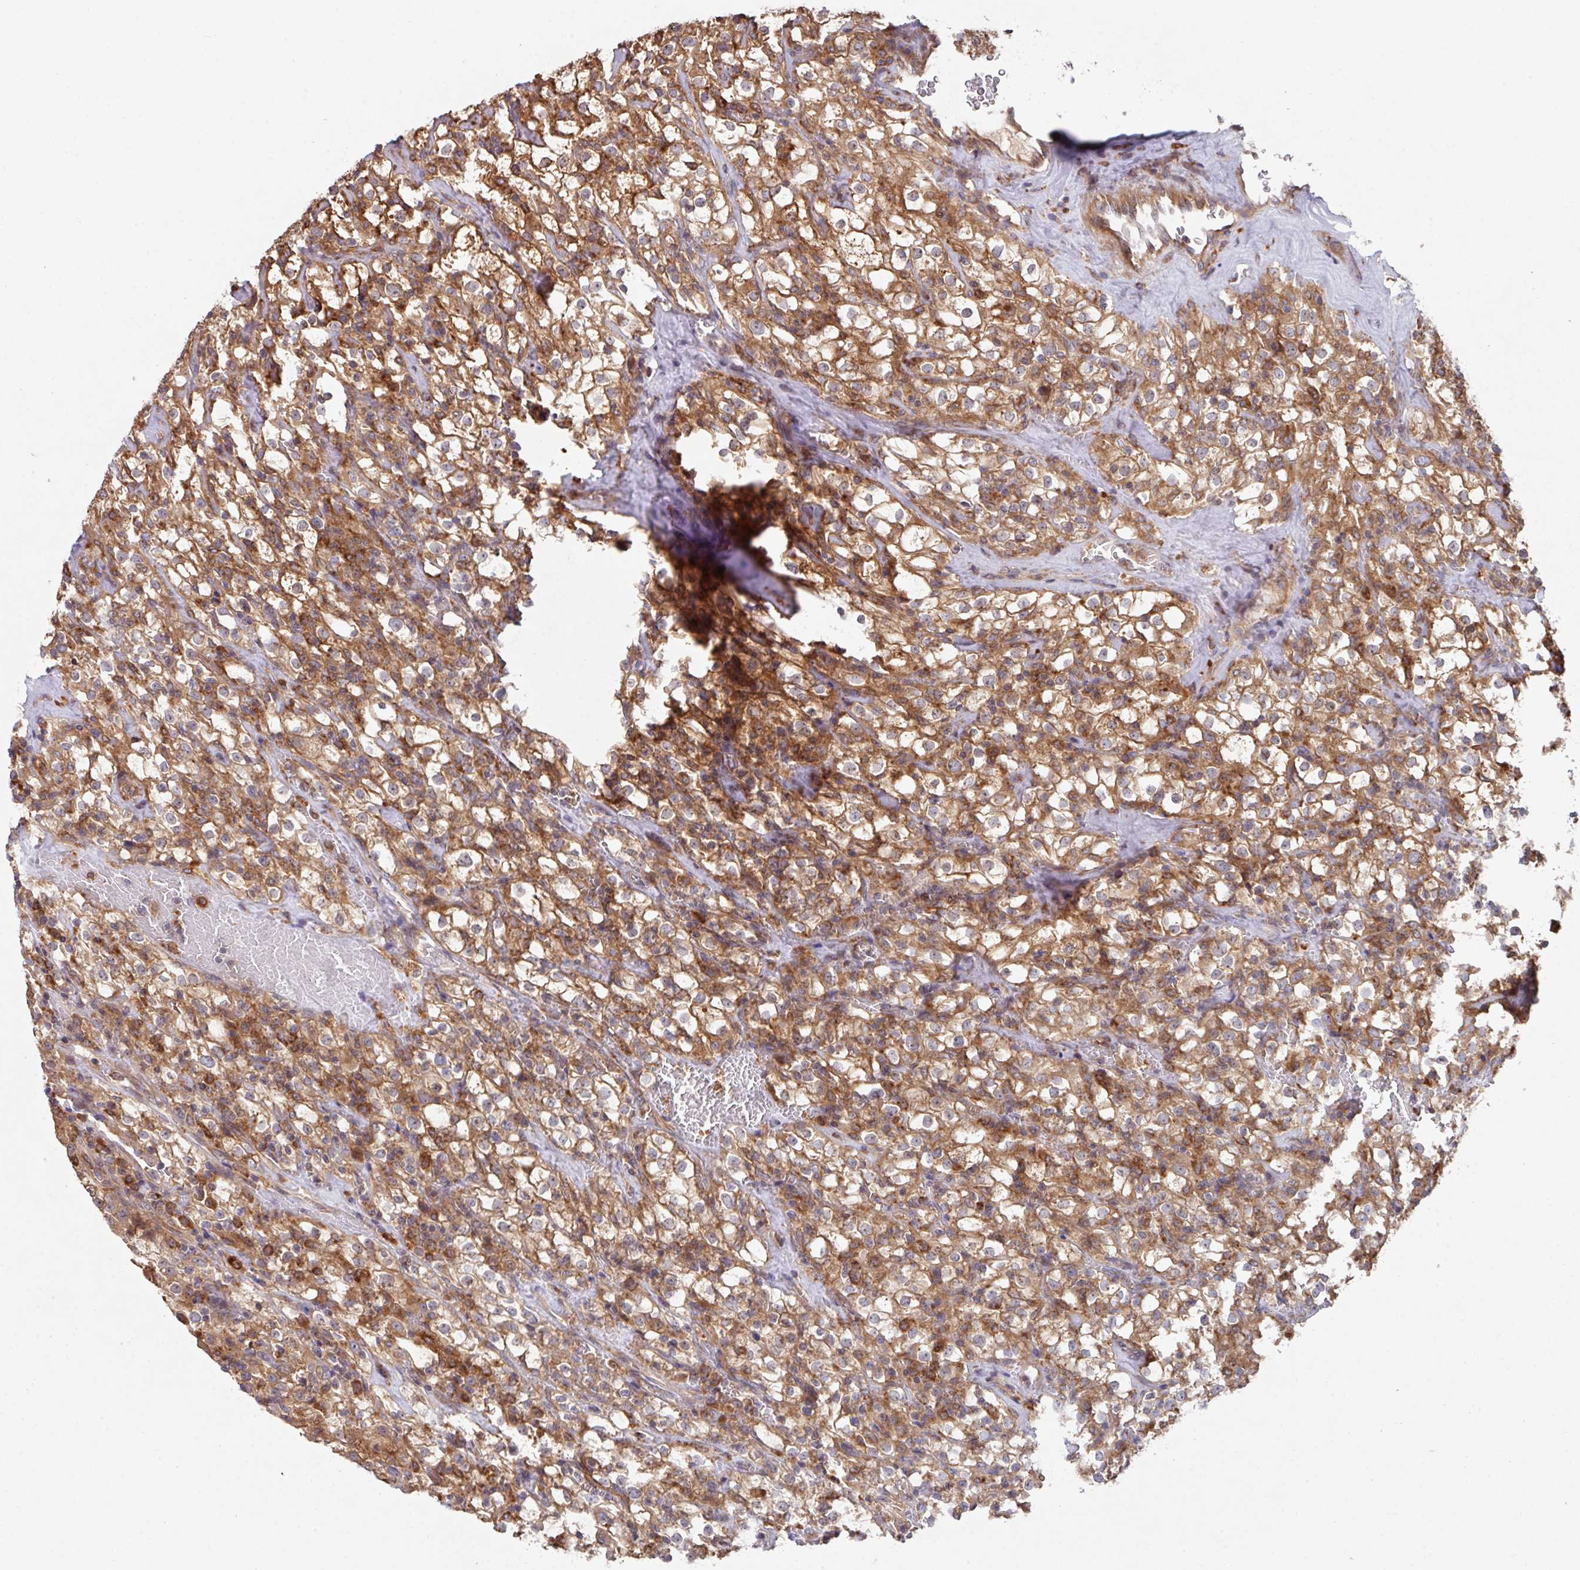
{"staining": {"intensity": "moderate", "quantity": ">75%", "location": "cytoplasmic/membranous"}, "tissue": "renal cancer", "cell_type": "Tumor cells", "image_type": "cancer", "snomed": [{"axis": "morphology", "description": "Adenocarcinoma, NOS"}, {"axis": "topography", "description": "Kidney"}], "caption": "Protein expression analysis of human renal cancer reveals moderate cytoplasmic/membranous staining in about >75% of tumor cells. The protein of interest is shown in brown color, while the nuclei are stained blue.", "gene": "TRIM14", "patient": {"sex": "female", "age": 74}}